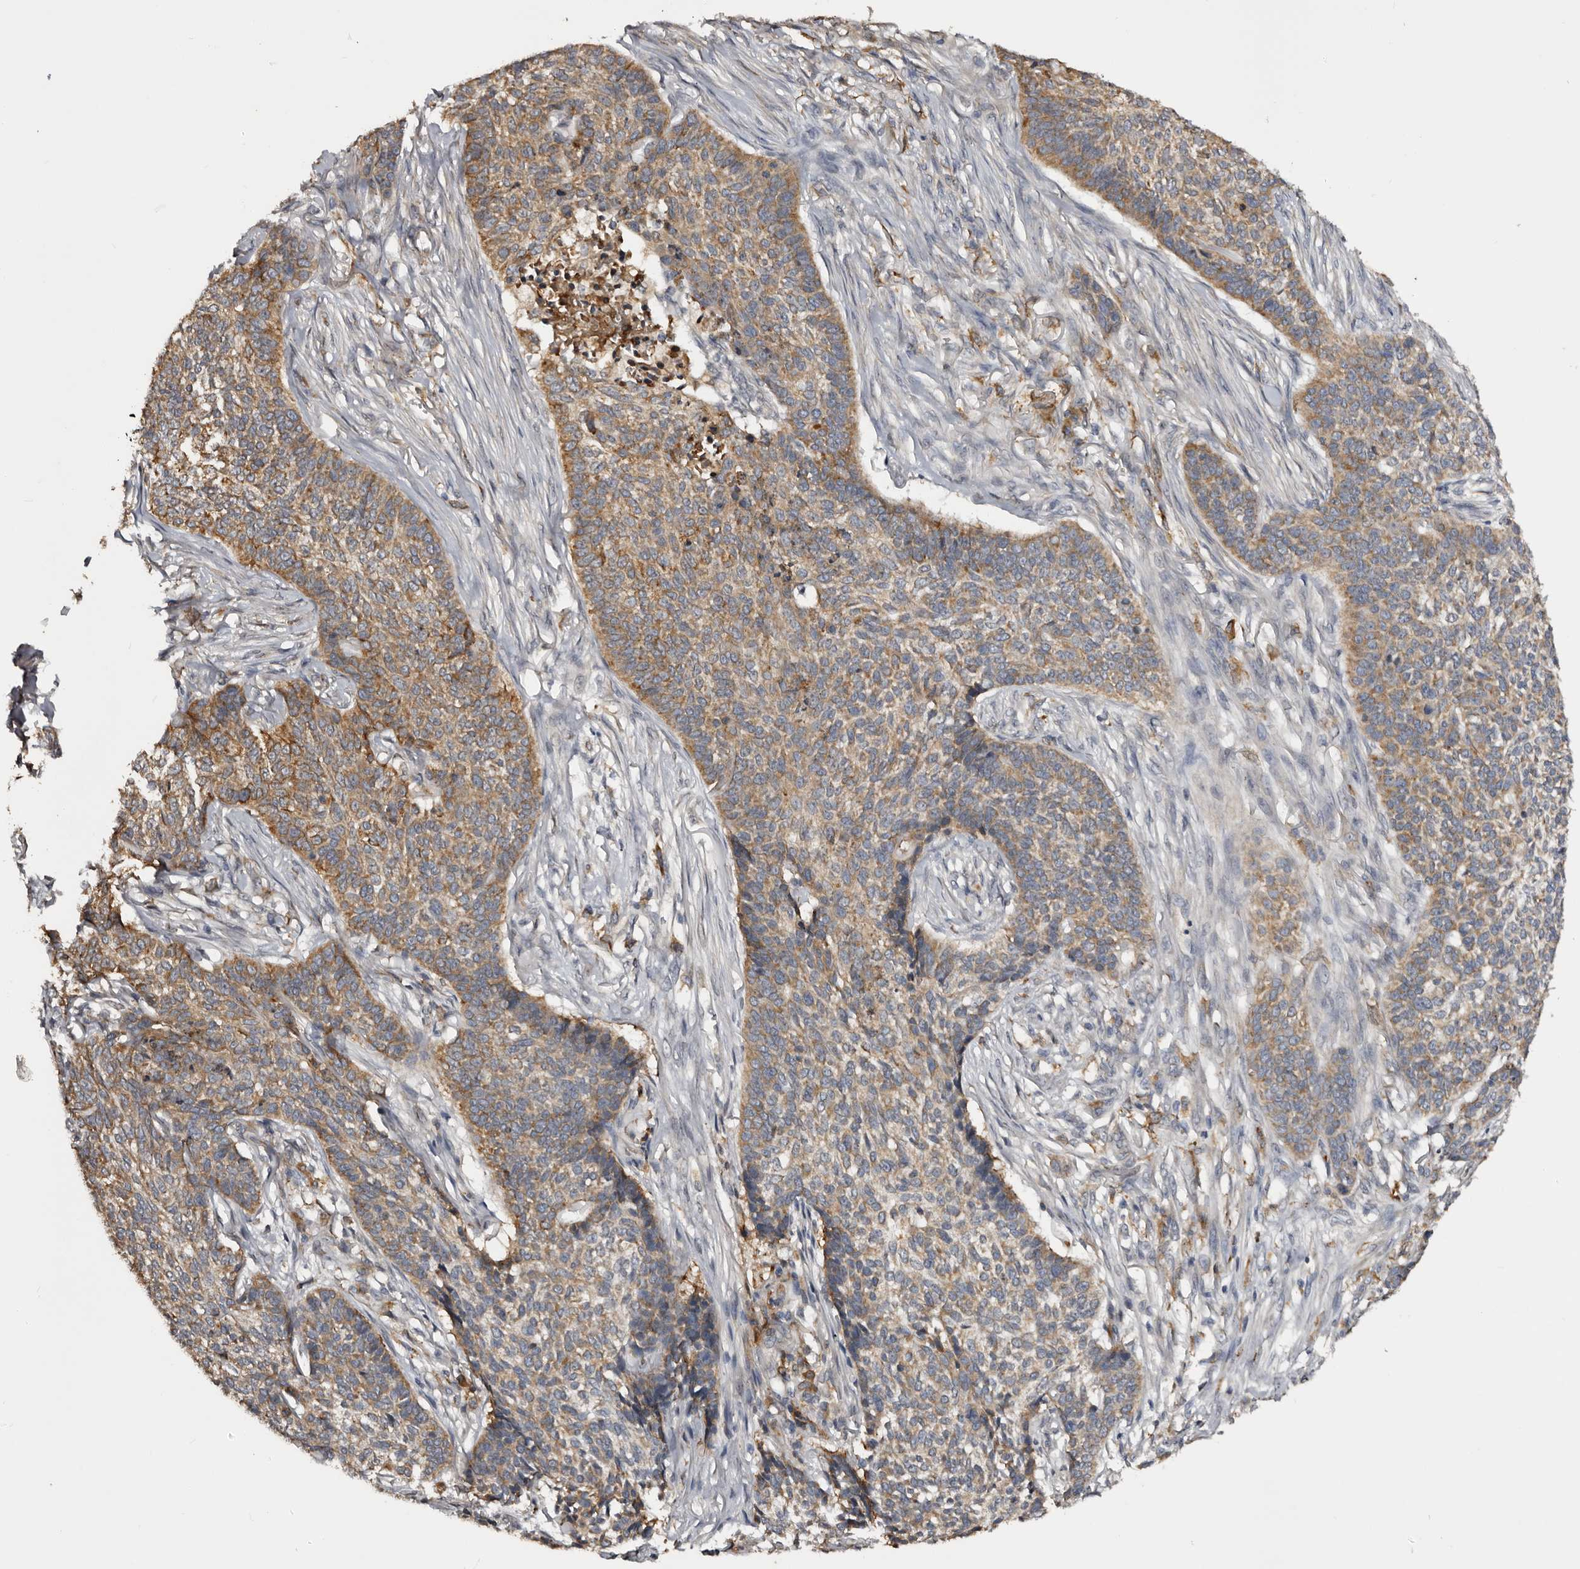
{"staining": {"intensity": "moderate", "quantity": "25%-75%", "location": "cytoplasmic/membranous"}, "tissue": "skin cancer", "cell_type": "Tumor cells", "image_type": "cancer", "snomed": [{"axis": "morphology", "description": "Basal cell carcinoma"}, {"axis": "topography", "description": "Skin"}], "caption": "DAB (3,3'-diaminobenzidine) immunohistochemical staining of human basal cell carcinoma (skin) displays moderate cytoplasmic/membranous protein expression in about 25%-75% of tumor cells. The protein is shown in brown color, while the nuclei are stained blue.", "gene": "INKA2", "patient": {"sex": "male", "age": 85}}